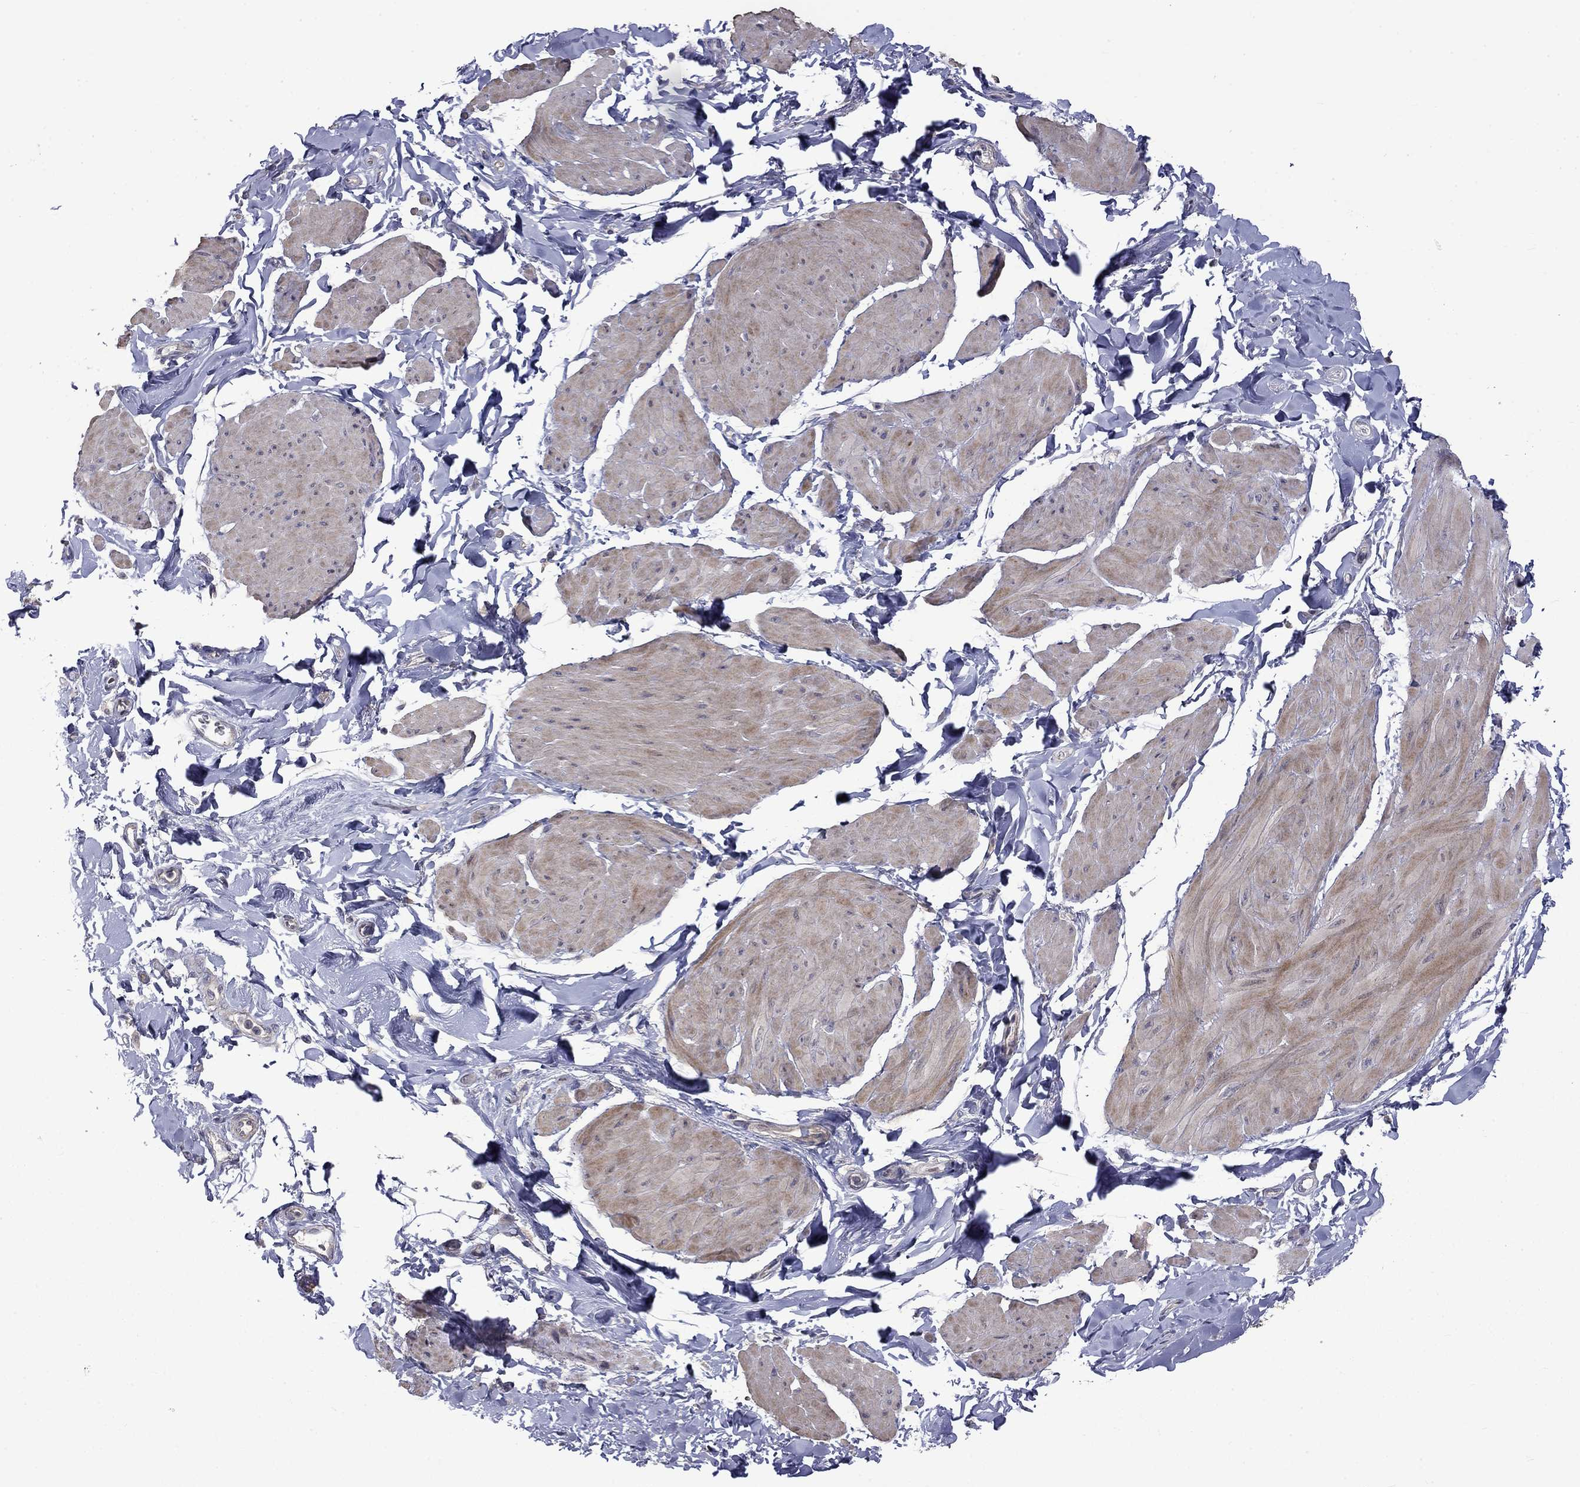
{"staining": {"intensity": "weak", "quantity": "25%-75%", "location": "cytoplasmic/membranous"}, "tissue": "smooth muscle", "cell_type": "Smooth muscle cells", "image_type": "normal", "snomed": [{"axis": "morphology", "description": "Normal tissue, NOS"}, {"axis": "topography", "description": "Adipose tissue"}, {"axis": "topography", "description": "Smooth muscle"}, {"axis": "topography", "description": "Peripheral nerve tissue"}], "caption": "Smooth muscle cells reveal low levels of weak cytoplasmic/membranous positivity in approximately 25%-75% of cells in unremarkable human smooth muscle. The staining was performed using DAB to visualize the protein expression in brown, while the nuclei were stained in blue with hematoxylin (Magnification: 20x).", "gene": "SLC39A14", "patient": {"sex": "male", "age": 83}}